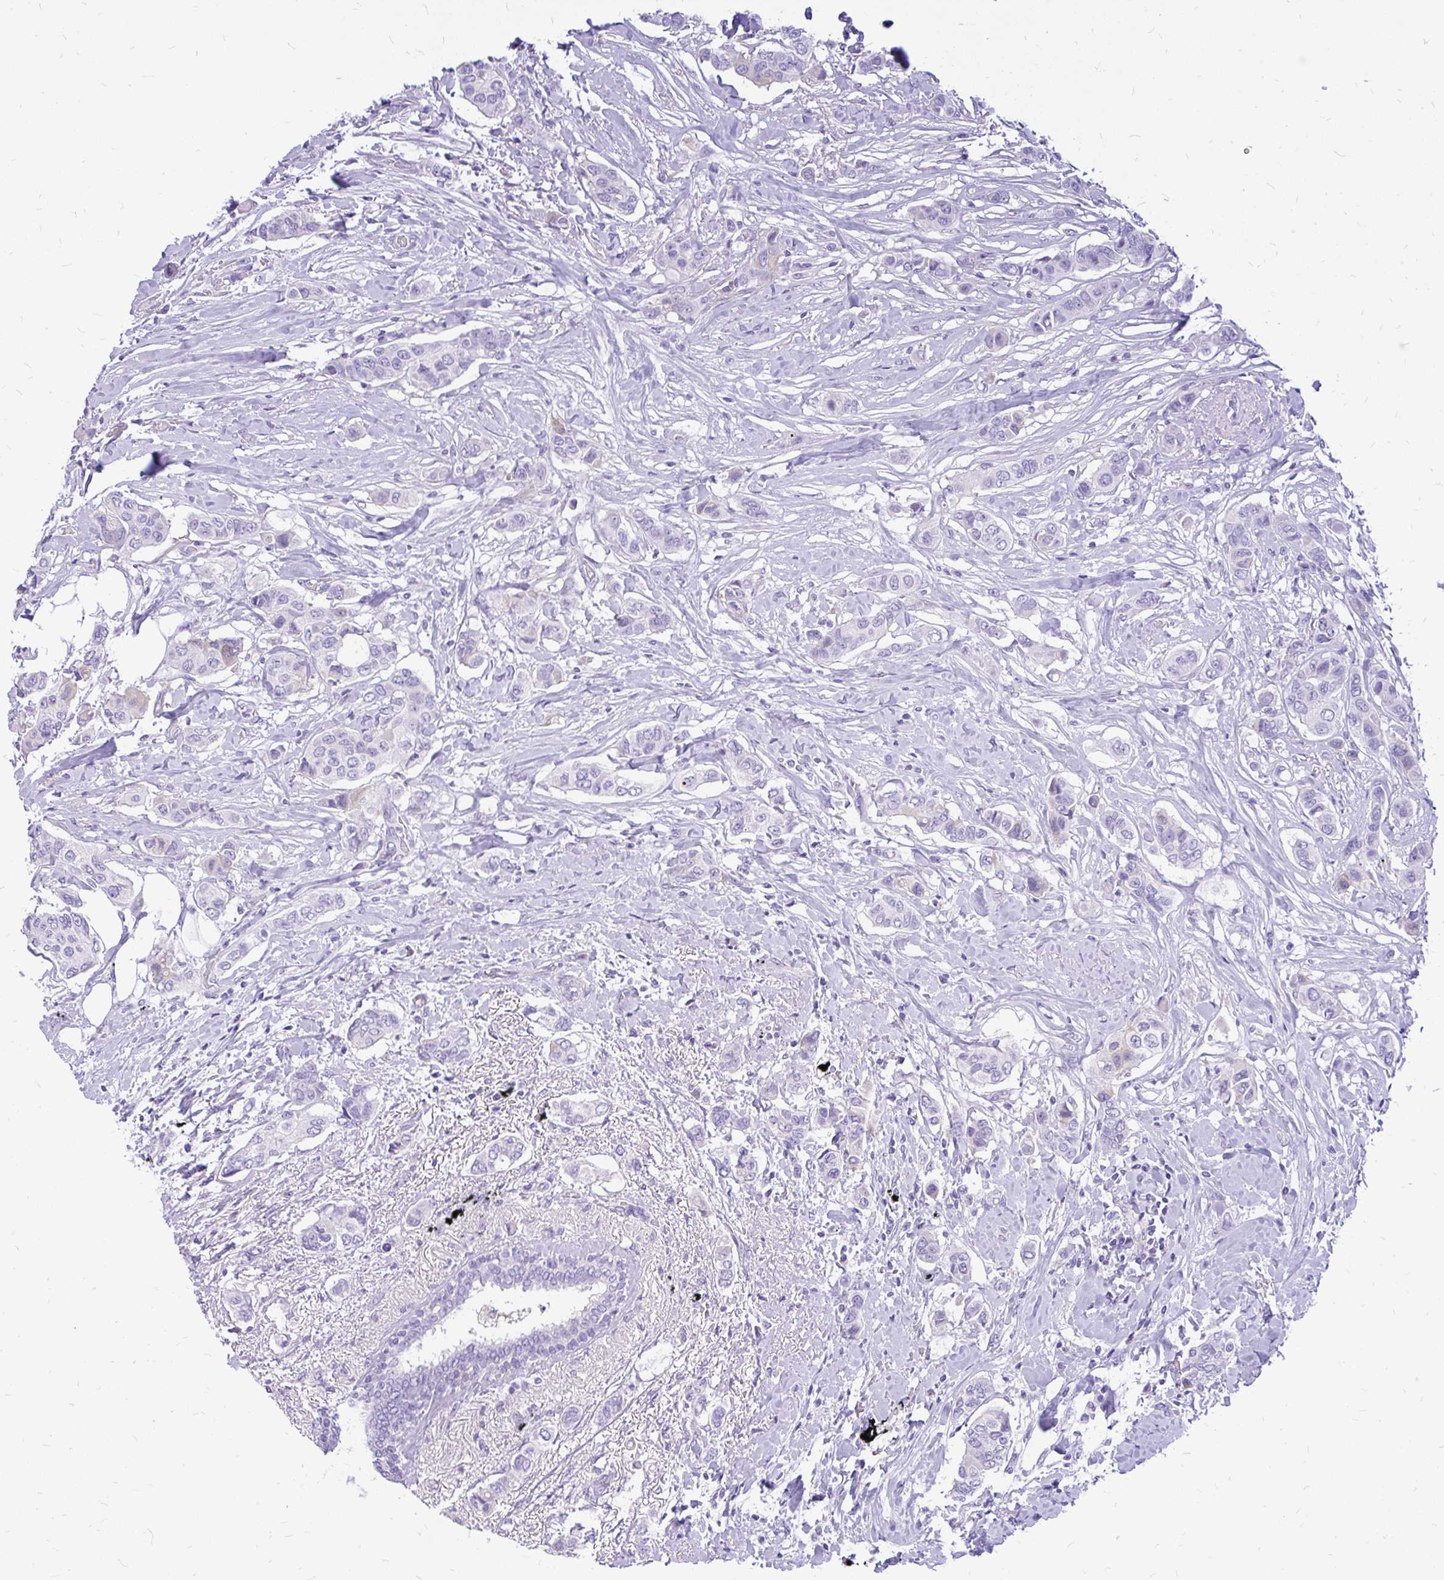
{"staining": {"intensity": "negative", "quantity": "none", "location": "none"}, "tissue": "breast cancer", "cell_type": "Tumor cells", "image_type": "cancer", "snomed": [{"axis": "morphology", "description": "Lobular carcinoma"}, {"axis": "topography", "description": "Breast"}], "caption": "Lobular carcinoma (breast) was stained to show a protein in brown. There is no significant expression in tumor cells.", "gene": "MAP1LC3A", "patient": {"sex": "female", "age": 51}}